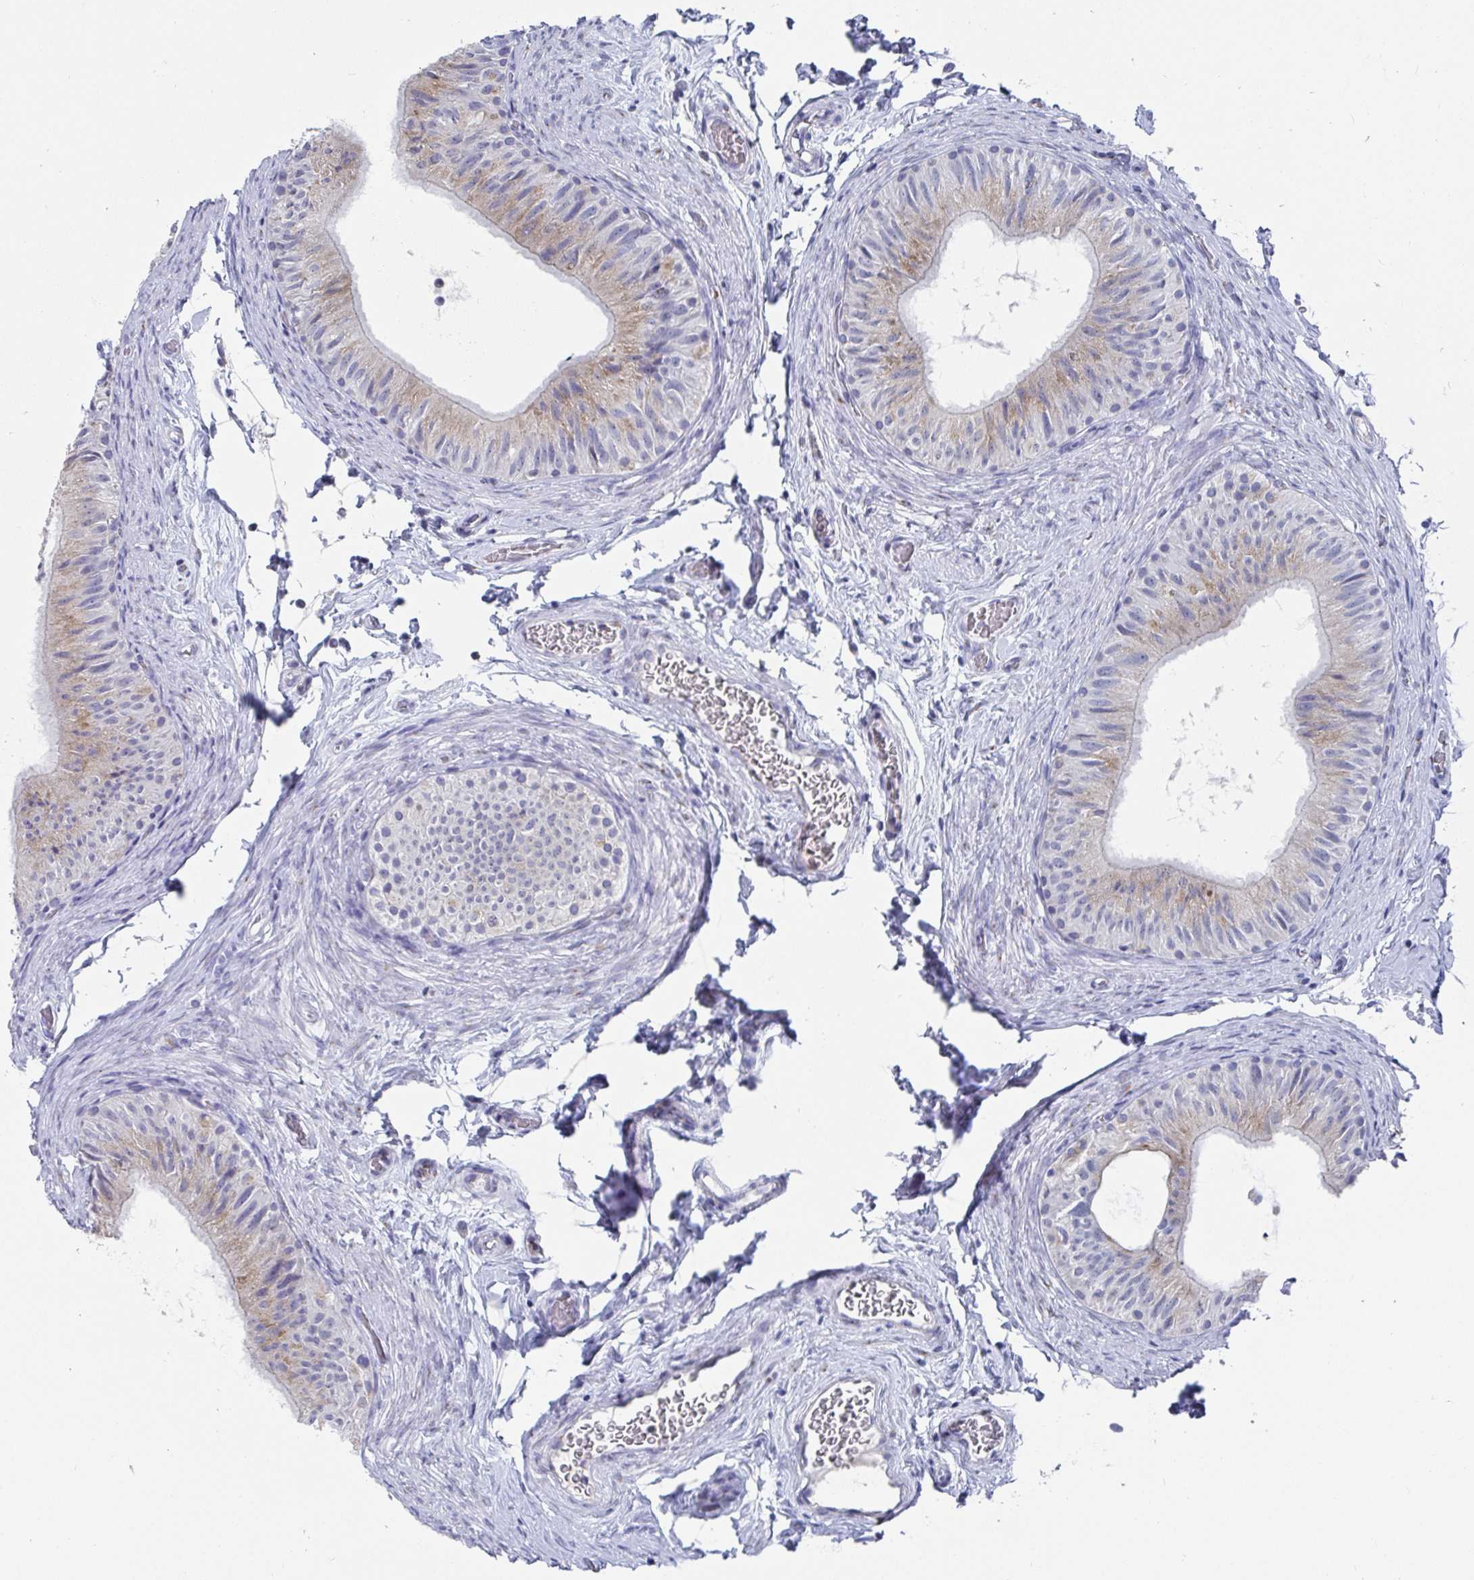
{"staining": {"intensity": "weak", "quantity": "25%-75%", "location": "cytoplasmic/membranous"}, "tissue": "epididymis", "cell_type": "Glandular cells", "image_type": "normal", "snomed": [{"axis": "morphology", "description": "Normal tissue, NOS"}, {"axis": "topography", "description": "Epididymis, spermatic cord, NOS"}, {"axis": "topography", "description": "Epididymis"}], "caption": "Immunohistochemistry (IHC) histopathology image of benign epididymis: epididymis stained using immunohistochemistry displays low levels of weak protein expression localized specifically in the cytoplasmic/membranous of glandular cells, appearing as a cytoplasmic/membranous brown color.", "gene": "TAS2R39", "patient": {"sex": "male", "age": 31}}